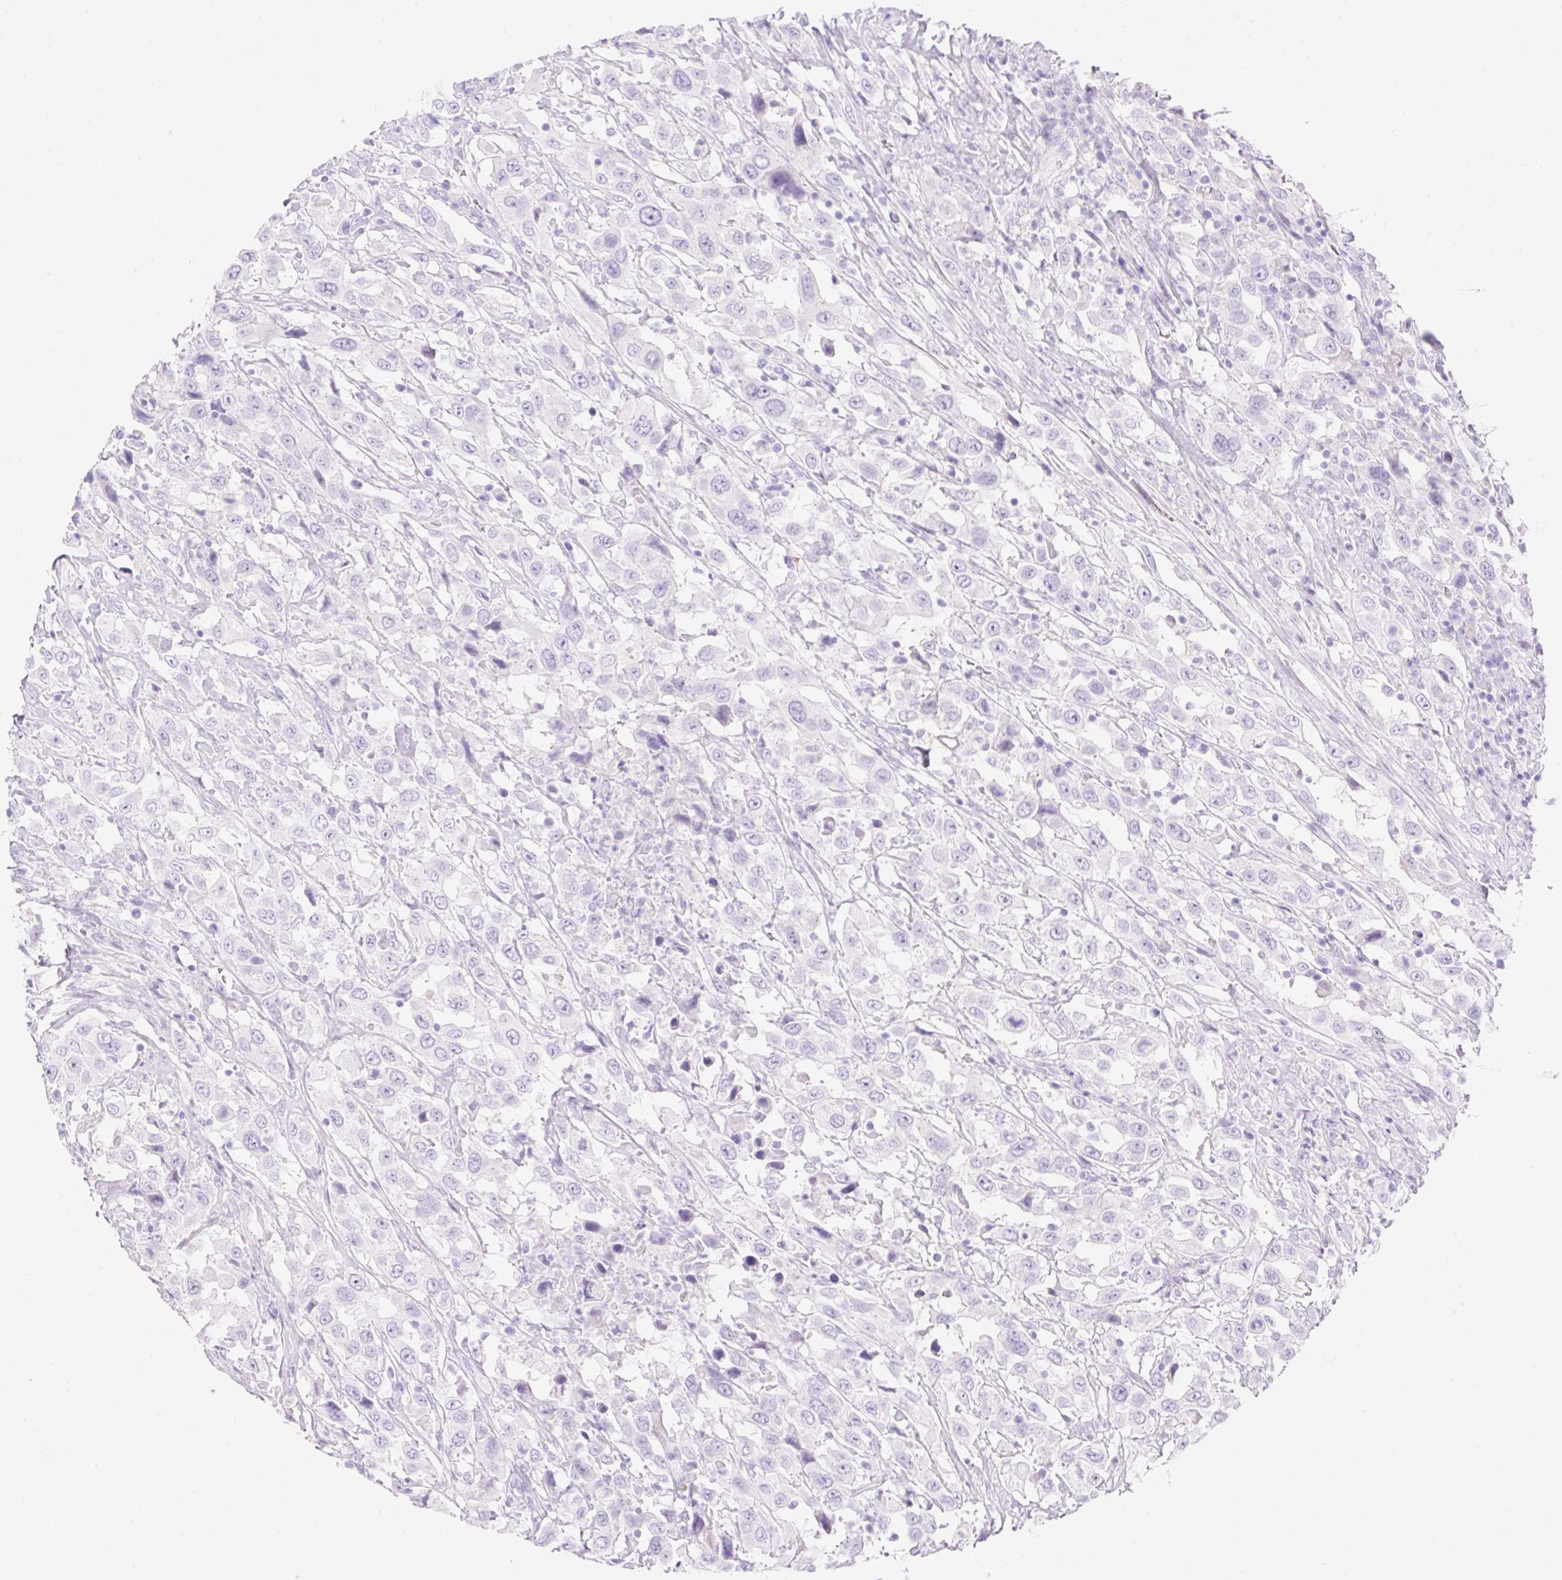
{"staining": {"intensity": "negative", "quantity": "none", "location": "none"}, "tissue": "urothelial cancer", "cell_type": "Tumor cells", "image_type": "cancer", "snomed": [{"axis": "morphology", "description": "Urothelial carcinoma, High grade"}, {"axis": "topography", "description": "Urinary bladder"}], "caption": "Urothelial cancer stained for a protein using immunohistochemistry shows no positivity tumor cells.", "gene": "CDX1", "patient": {"sex": "male", "age": 61}}